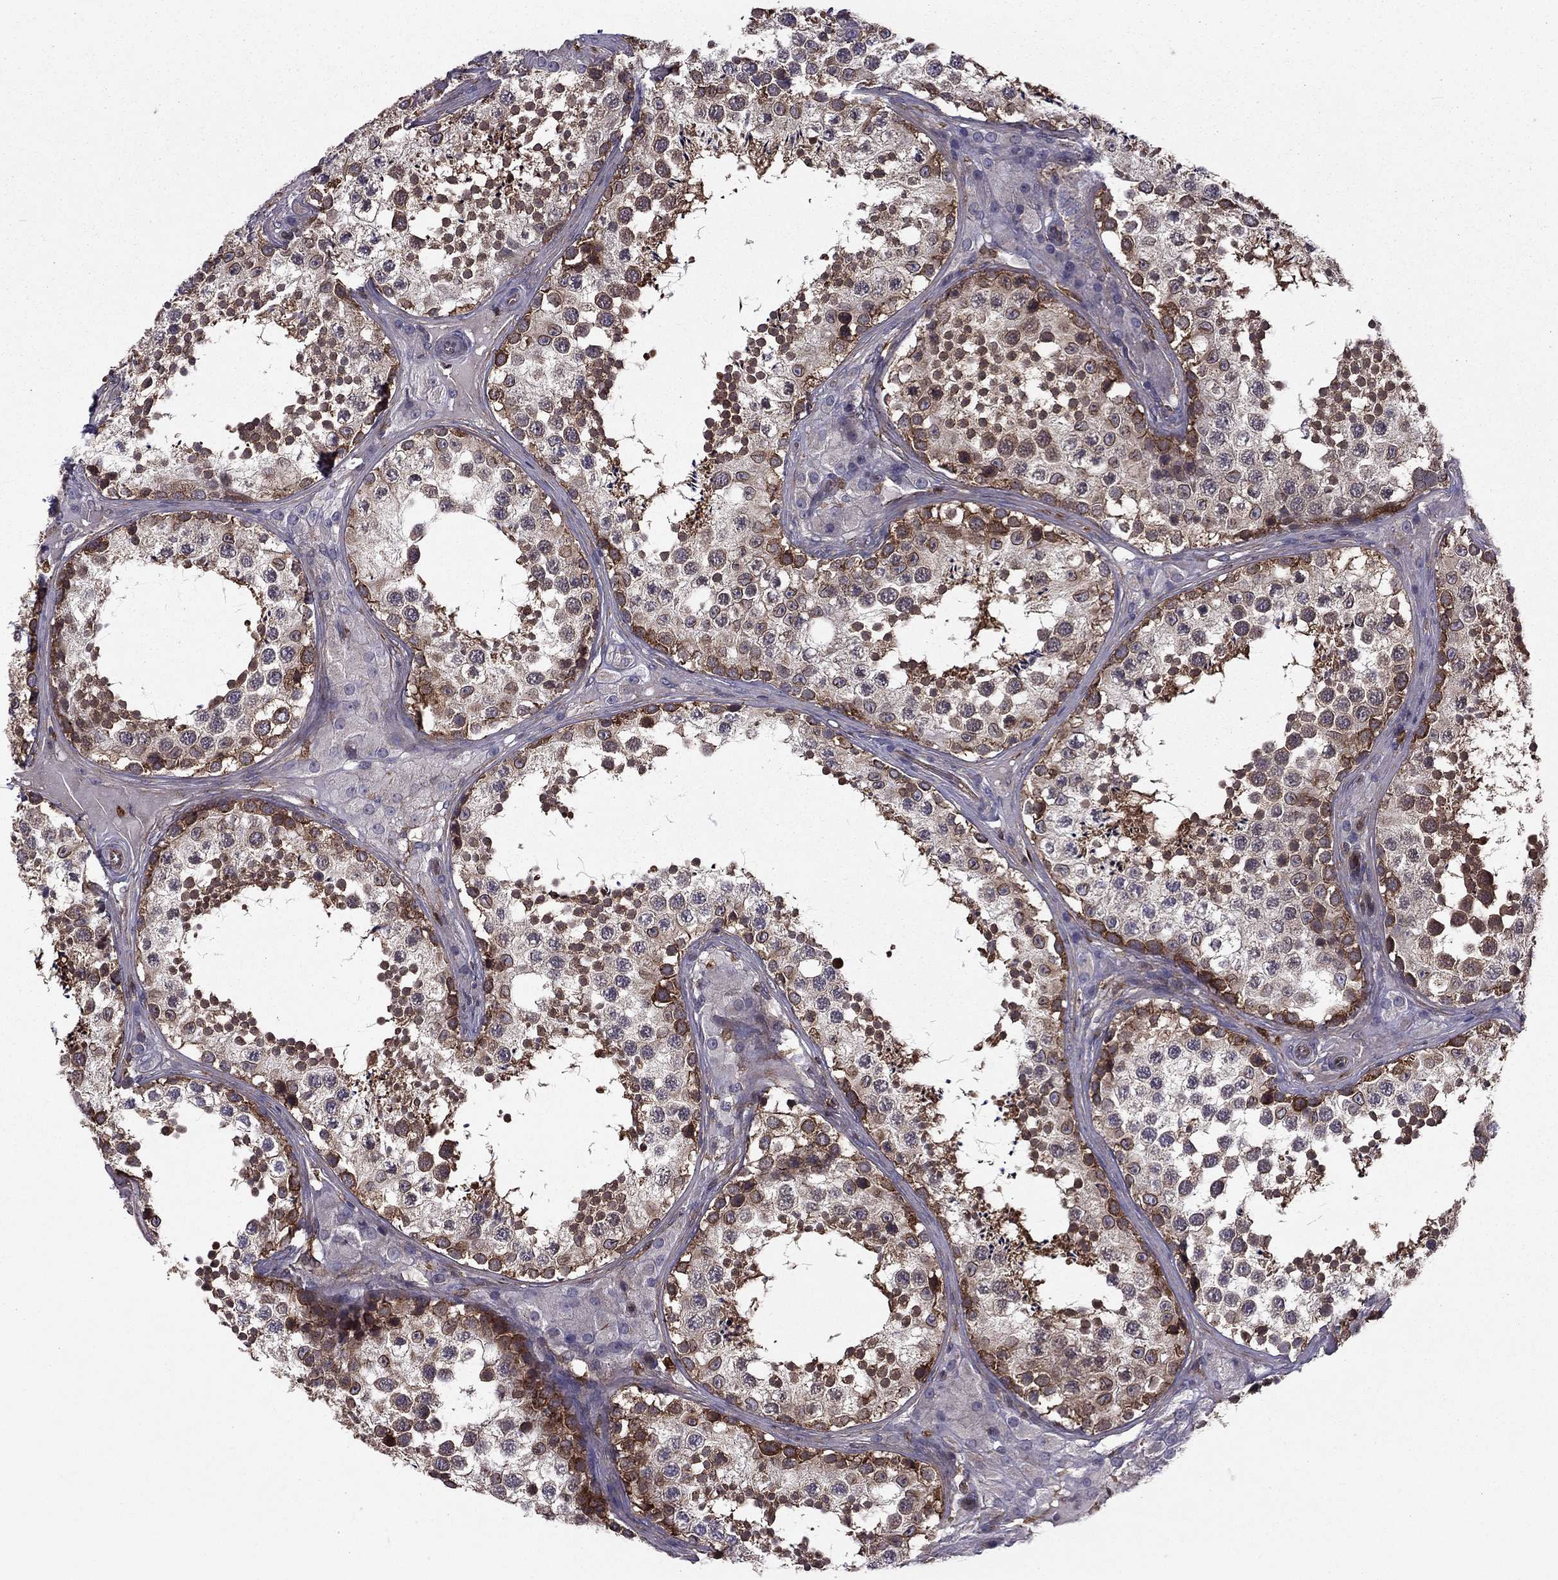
{"staining": {"intensity": "strong", "quantity": "25%-75%", "location": "cytoplasmic/membranous"}, "tissue": "testis", "cell_type": "Cells in seminiferous ducts", "image_type": "normal", "snomed": [{"axis": "morphology", "description": "Normal tissue, NOS"}, {"axis": "topography", "description": "Testis"}], "caption": "Benign testis shows strong cytoplasmic/membranous expression in approximately 25%-75% of cells in seminiferous ducts (brown staining indicates protein expression, while blue staining denotes nuclei)..", "gene": "SHMT1", "patient": {"sex": "male", "age": 34}}